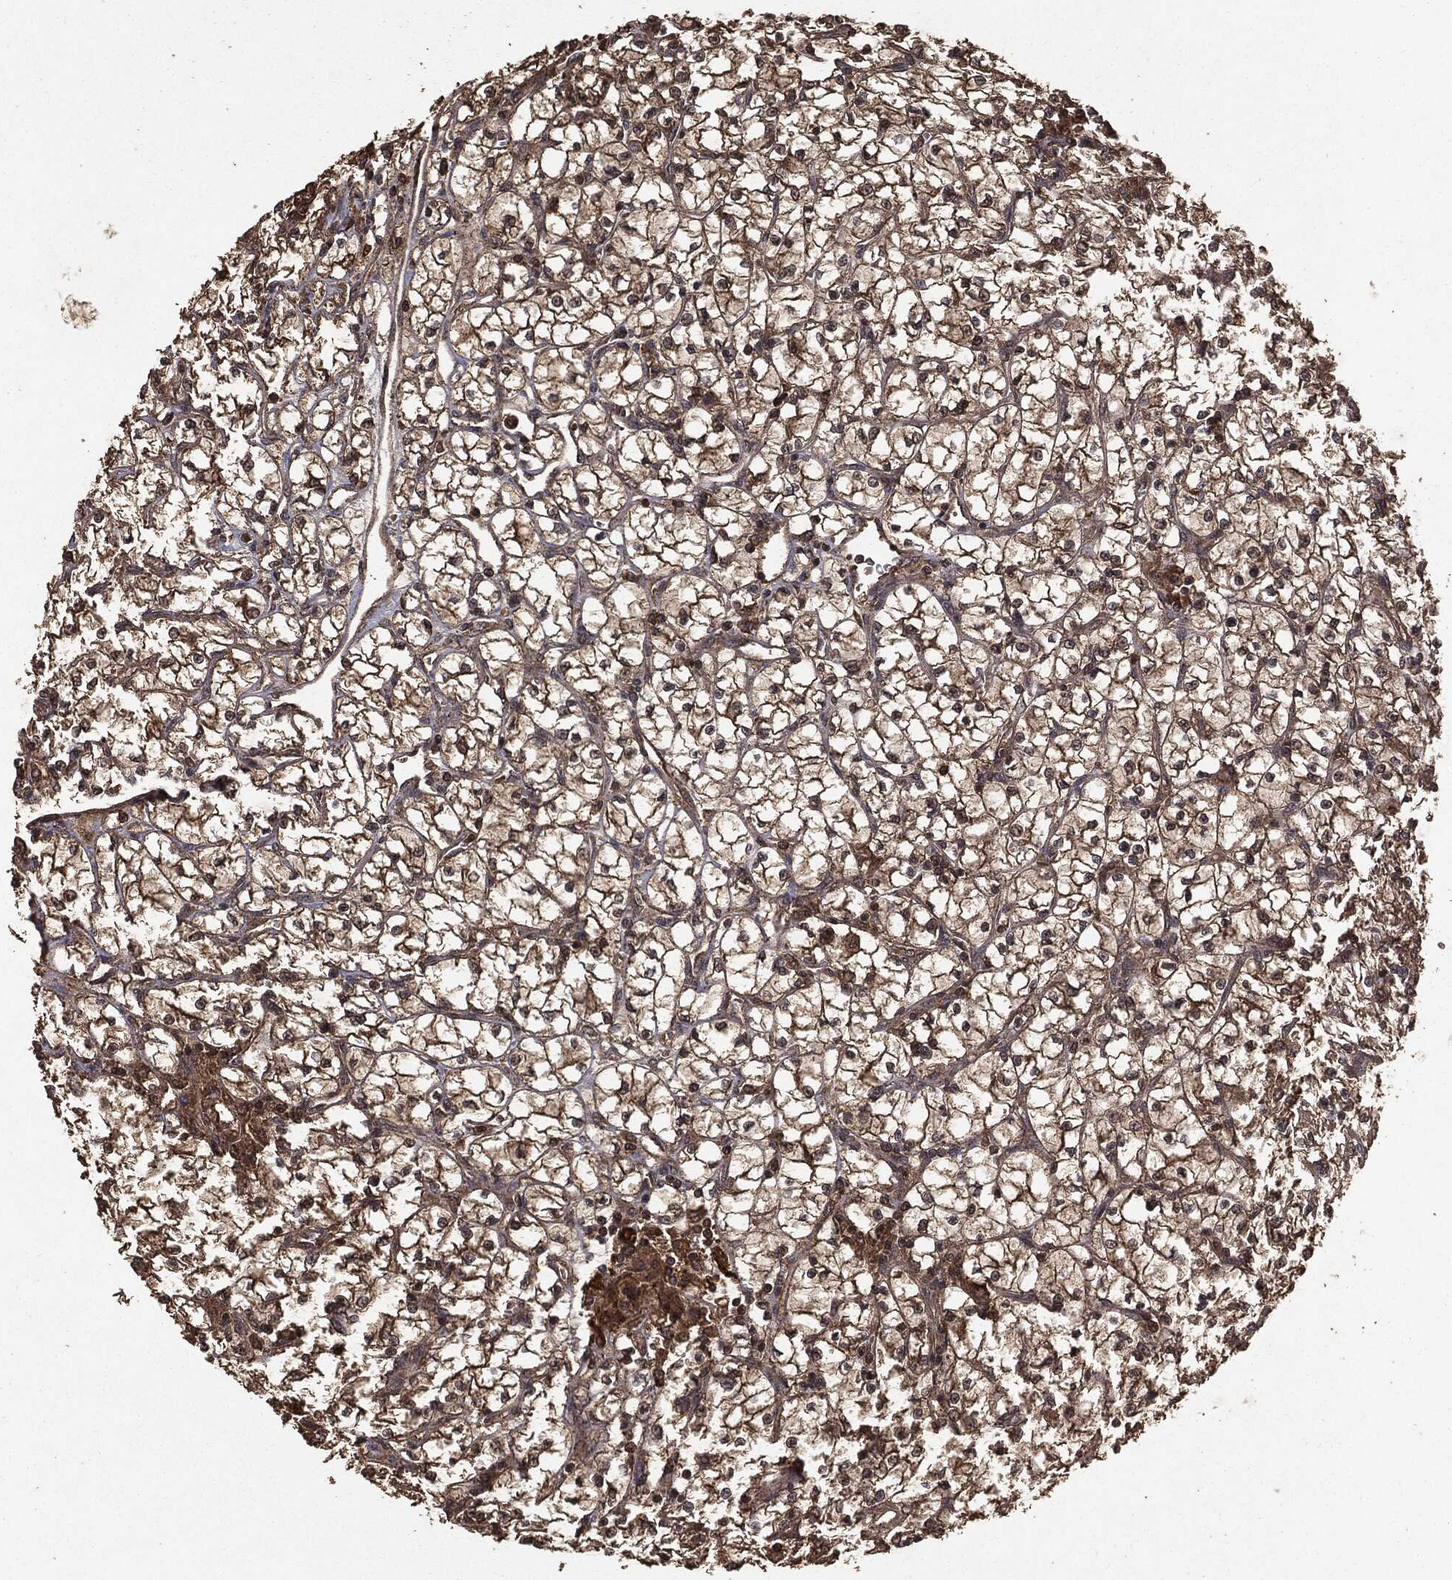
{"staining": {"intensity": "moderate", "quantity": ">75%", "location": "cytoplasmic/membranous"}, "tissue": "renal cancer", "cell_type": "Tumor cells", "image_type": "cancer", "snomed": [{"axis": "morphology", "description": "Adenocarcinoma, NOS"}, {"axis": "topography", "description": "Kidney"}], "caption": "A medium amount of moderate cytoplasmic/membranous staining is present in about >75% of tumor cells in renal adenocarcinoma tissue.", "gene": "NME1", "patient": {"sex": "female", "age": 64}}